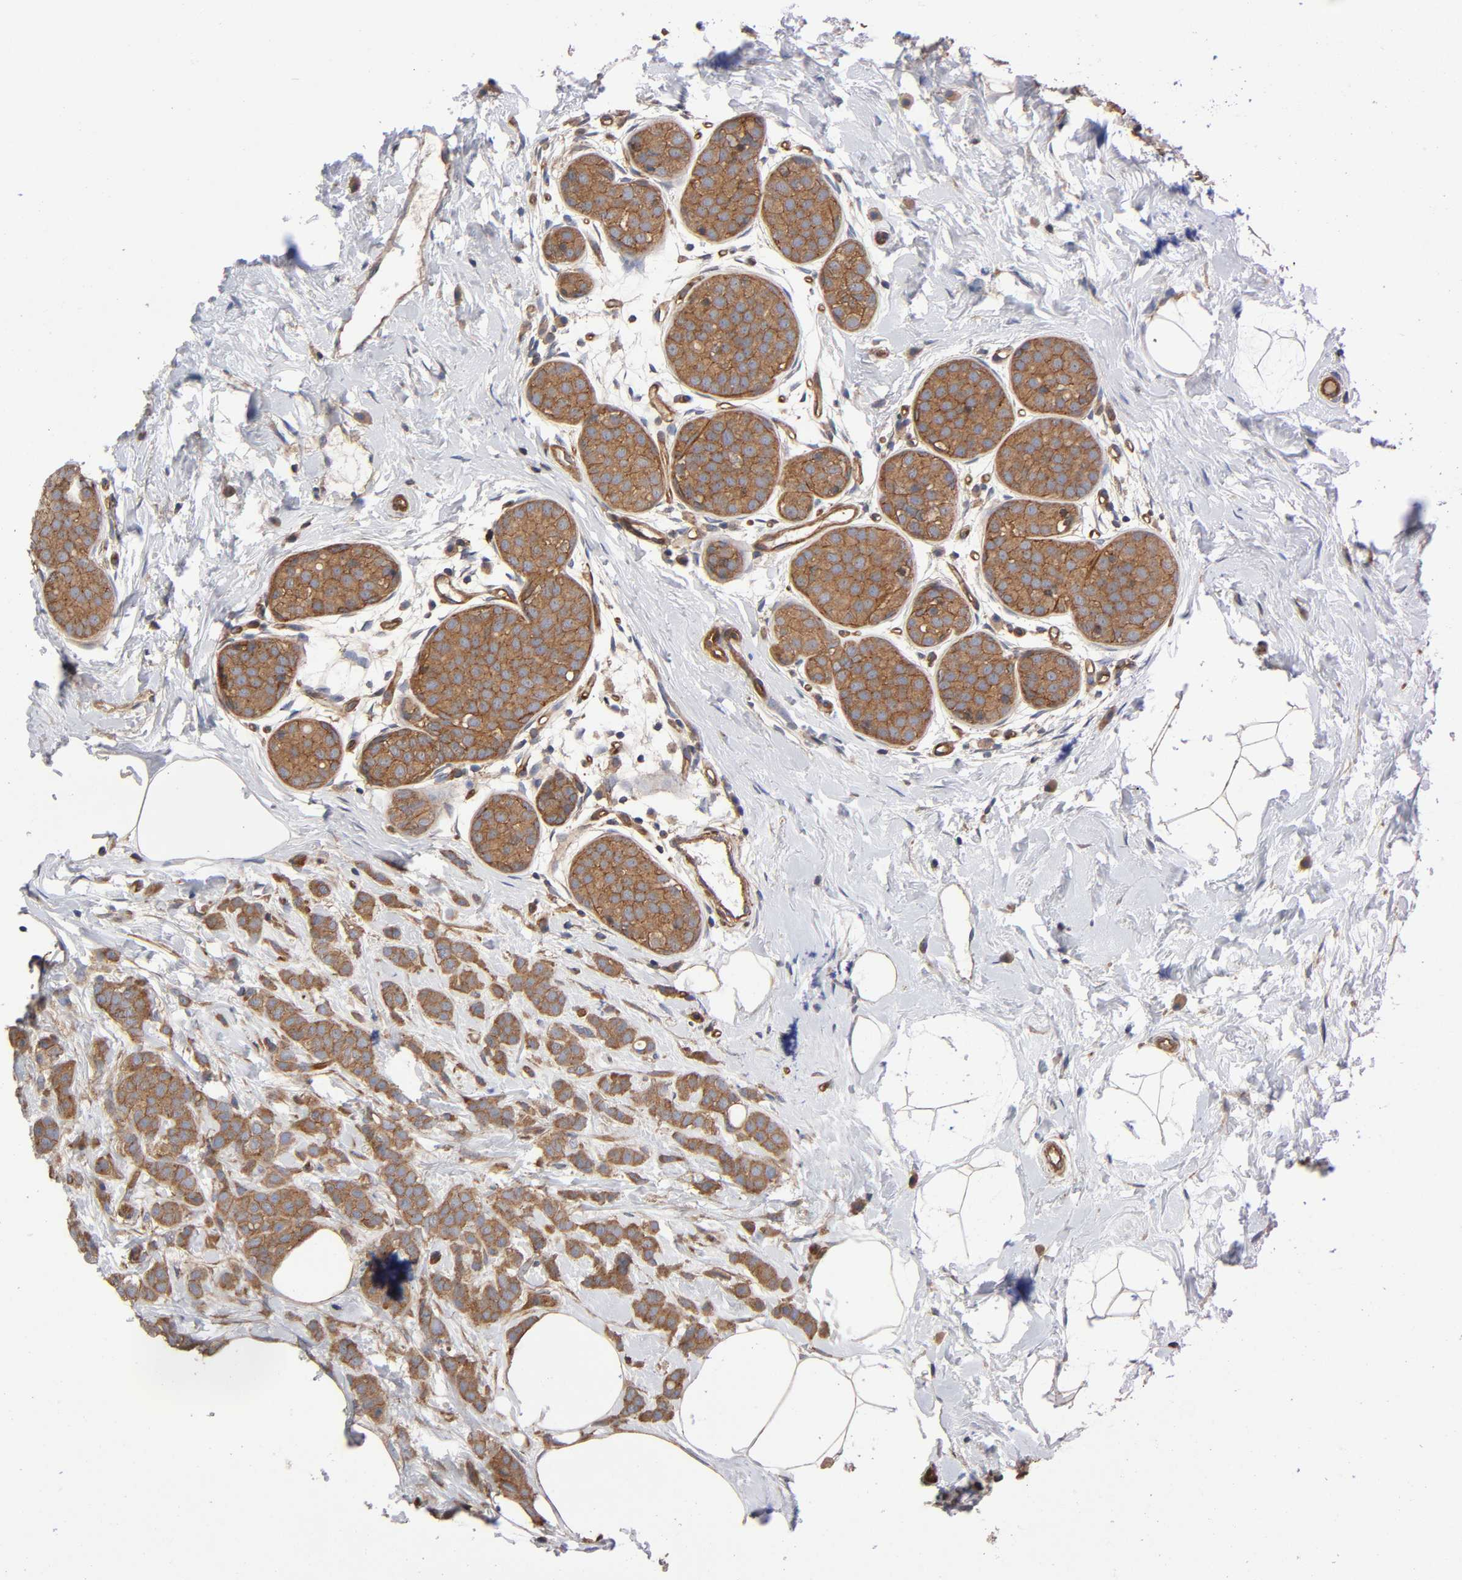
{"staining": {"intensity": "strong", "quantity": ">75%", "location": "cytoplasmic/membranous"}, "tissue": "breast cancer", "cell_type": "Tumor cells", "image_type": "cancer", "snomed": [{"axis": "morphology", "description": "Lobular carcinoma, in situ"}, {"axis": "morphology", "description": "Lobular carcinoma"}, {"axis": "topography", "description": "Breast"}], "caption": "Tumor cells reveal high levels of strong cytoplasmic/membranous staining in approximately >75% of cells in human breast cancer. (IHC, brightfield microscopy, high magnification).", "gene": "LAMTOR2", "patient": {"sex": "female", "age": 41}}